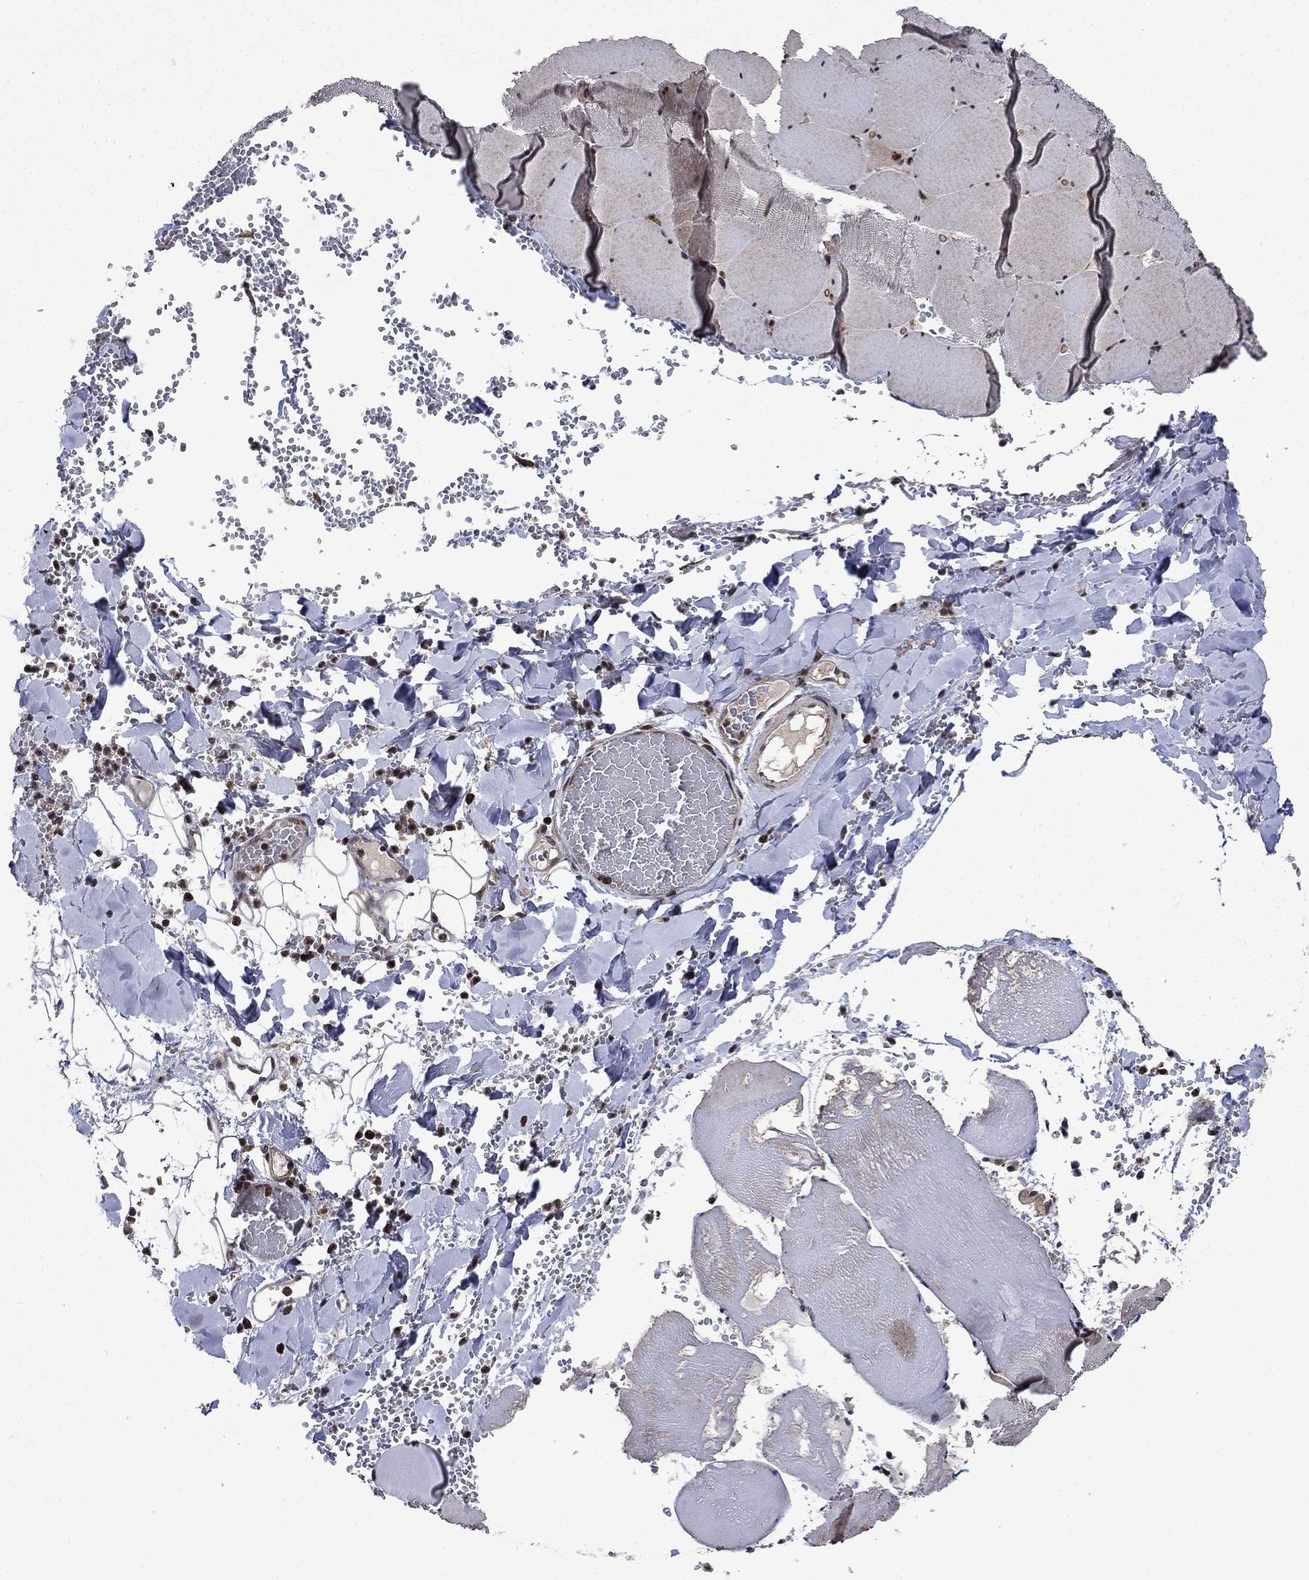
{"staining": {"intensity": "moderate", "quantity": "<25%", "location": "cytoplasmic/membranous,nuclear"}, "tissue": "skeletal muscle", "cell_type": "Myocytes", "image_type": "normal", "snomed": [{"axis": "morphology", "description": "Normal tissue, NOS"}, {"axis": "morphology", "description": "Malignant melanoma, Metastatic site"}, {"axis": "topography", "description": "Skeletal muscle"}], "caption": "Myocytes demonstrate low levels of moderate cytoplasmic/membranous,nuclear positivity in approximately <25% of cells in normal human skeletal muscle.", "gene": "AGTPBP1", "patient": {"sex": "male", "age": 50}}